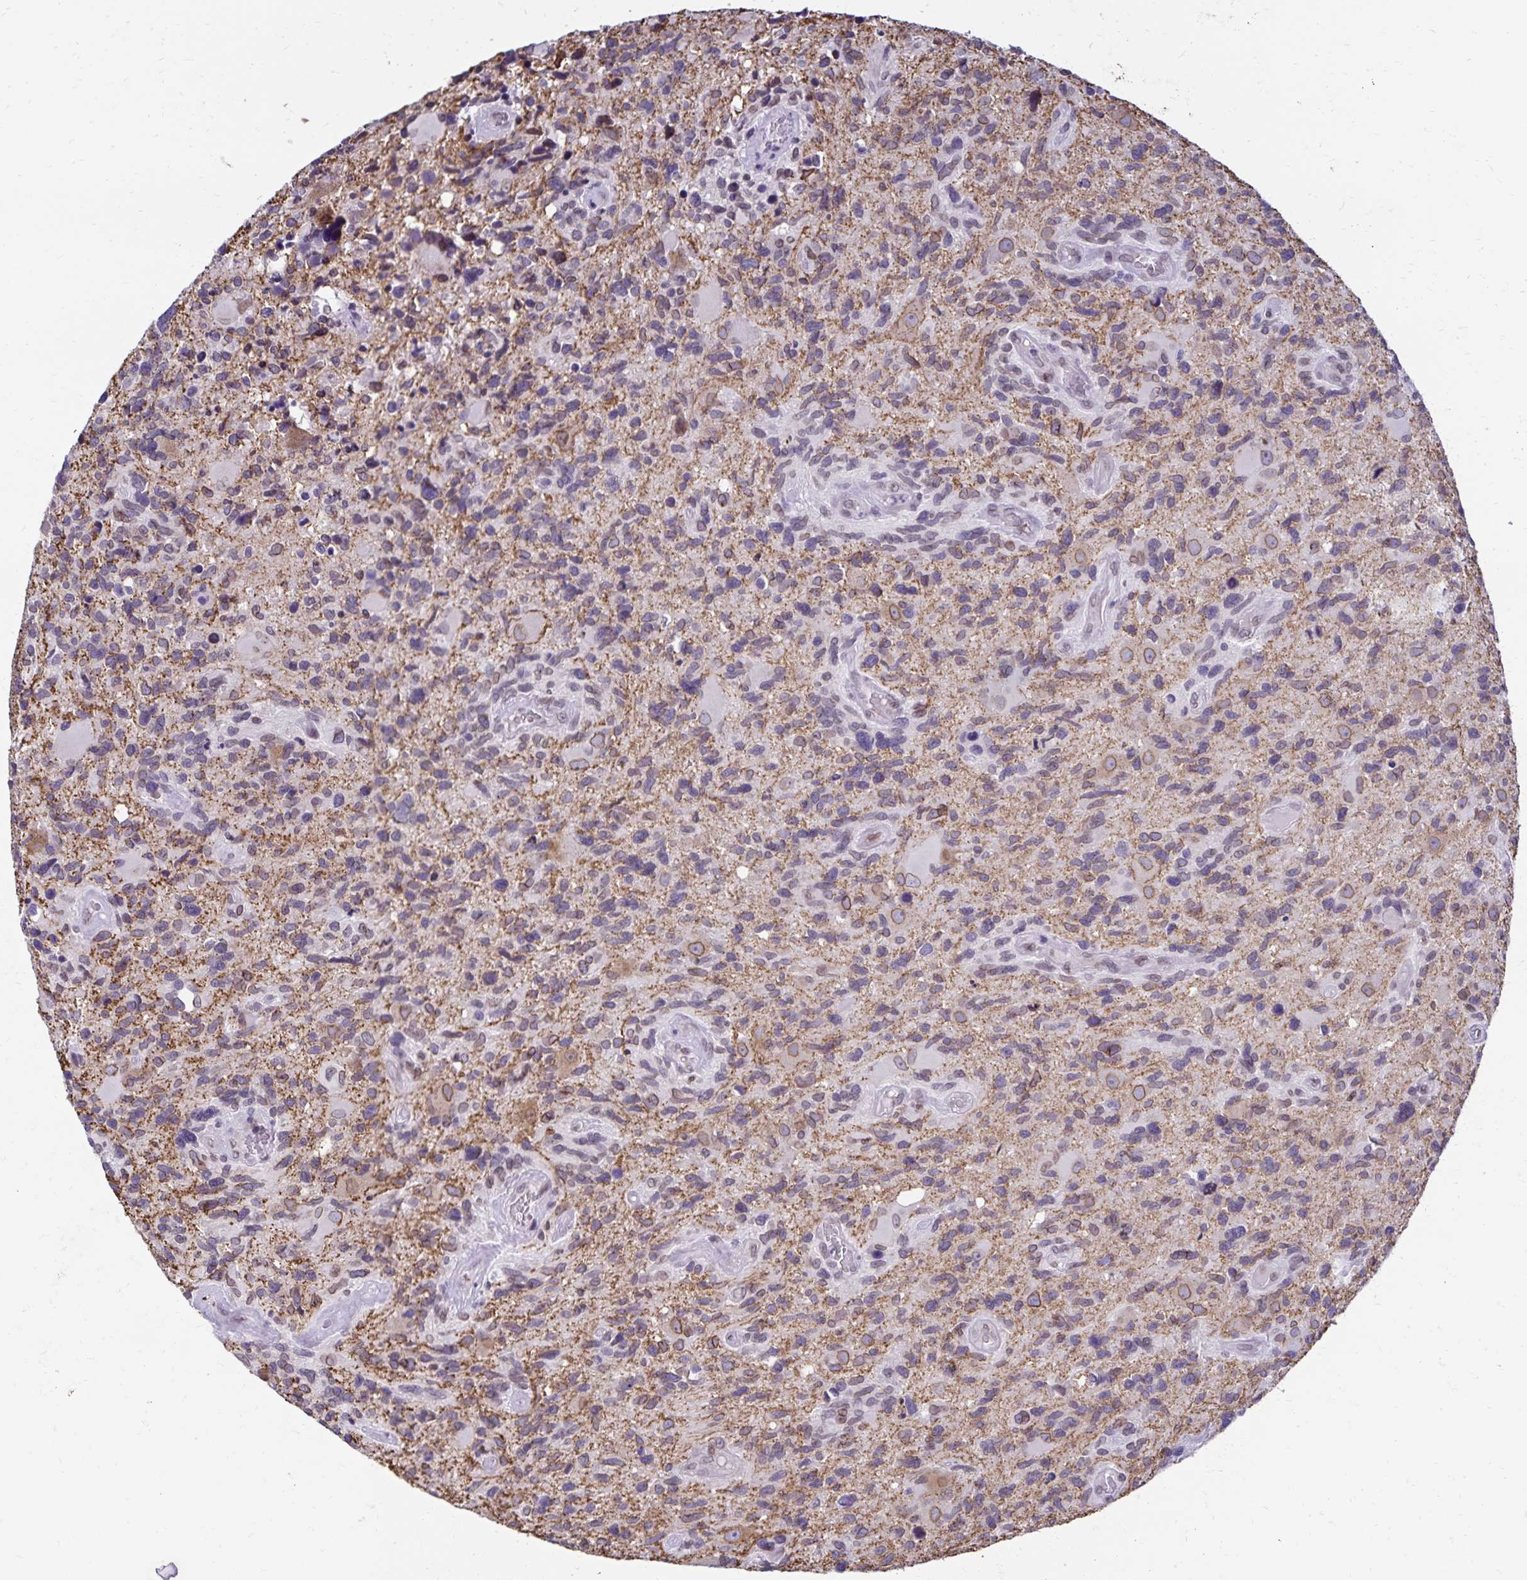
{"staining": {"intensity": "moderate", "quantity": "<25%", "location": "cytoplasmic/membranous,nuclear"}, "tissue": "glioma", "cell_type": "Tumor cells", "image_type": "cancer", "snomed": [{"axis": "morphology", "description": "Glioma, malignant, High grade"}, {"axis": "topography", "description": "Brain"}], "caption": "An immunohistochemistry micrograph of neoplastic tissue is shown. Protein staining in brown highlights moderate cytoplasmic/membranous and nuclear positivity in high-grade glioma (malignant) within tumor cells.", "gene": "FAM166C", "patient": {"sex": "male", "age": 49}}